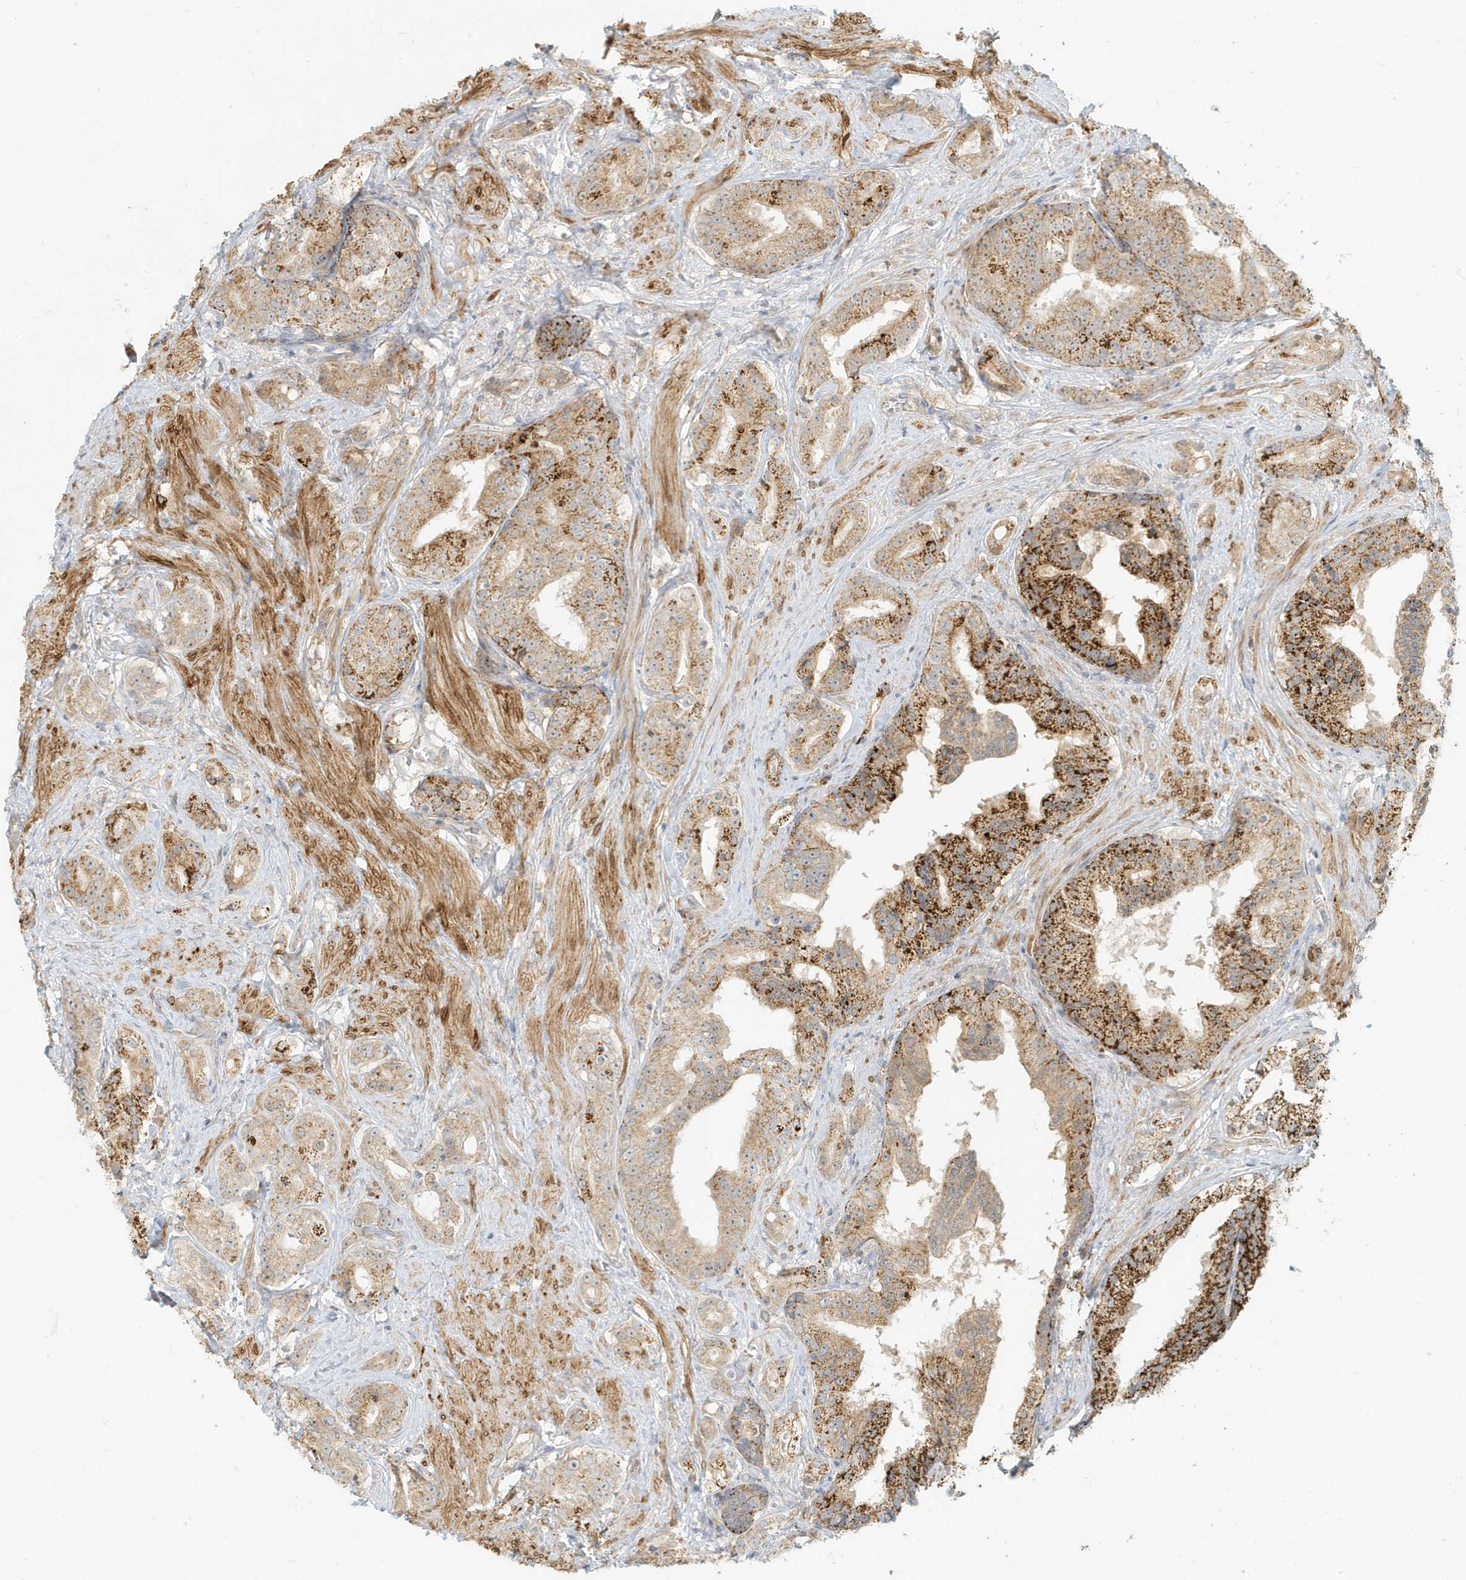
{"staining": {"intensity": "strong", "quantity": "25%-75%", "location": "cytoplasmic/membranous"}, "tissue": "prostate cancer", "cell_type": "Tumor cells", "image_type": "cancer", "snomed": [{"axis": "morphology", "description": "Adenocarcinoma, High grade"}, {"axis": "topography", "description": "Prostate"}], "caption": "Approximately 25%-75% of tumor cells in prostate cancer (adenocarcinoma (high-grade)) show strong cytoplasmic/membranous protein positivity as visualized by brown immunohistochemical staining.", "gene": "MCOLN1", "patient": {"sex": "male", "age": 58}}